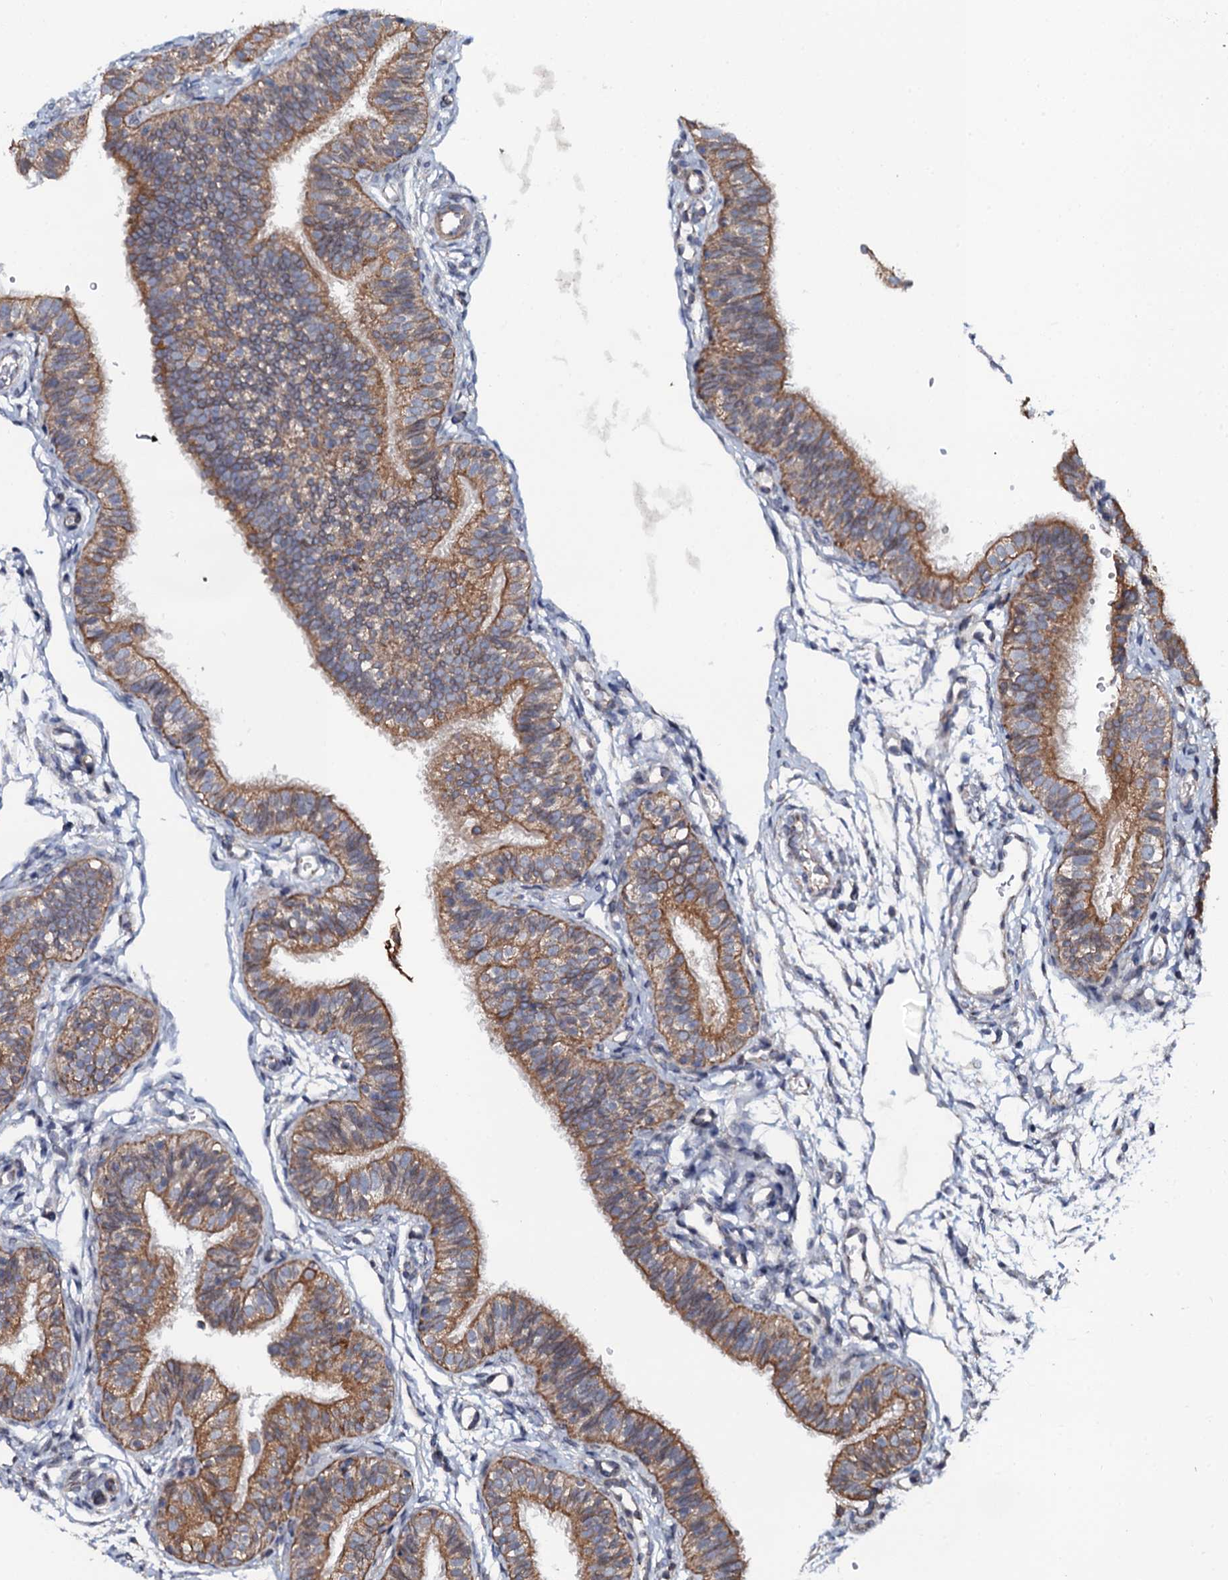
{"staining": {"intensity": "moderate", "quantity": "25%-75%", "location": "cytoplasmic/membranous"}, "tissue": "fallopian tube", "cell_type": "Glandular cells", "image_type": "normal", "snomed": [{"axis": "morphology", "description": "Normal tissue, NOS"}, {"axis": "topography", "description": "Fallopian tube"}], "caption": "Immunohistochemical staining of unremarkable human fallopian tube demonstrates moderate cytoplasmic/membranous protein positivity in about 25%-75% of glandular cells. (Stains: DAB (3,3'-diaminobenzidine) in brown, nuclei in blue, Microscopy: brightfield microscopy at high magnification).", "gene": "GLCE", "patient": {"sex": "female", "age": 35}}